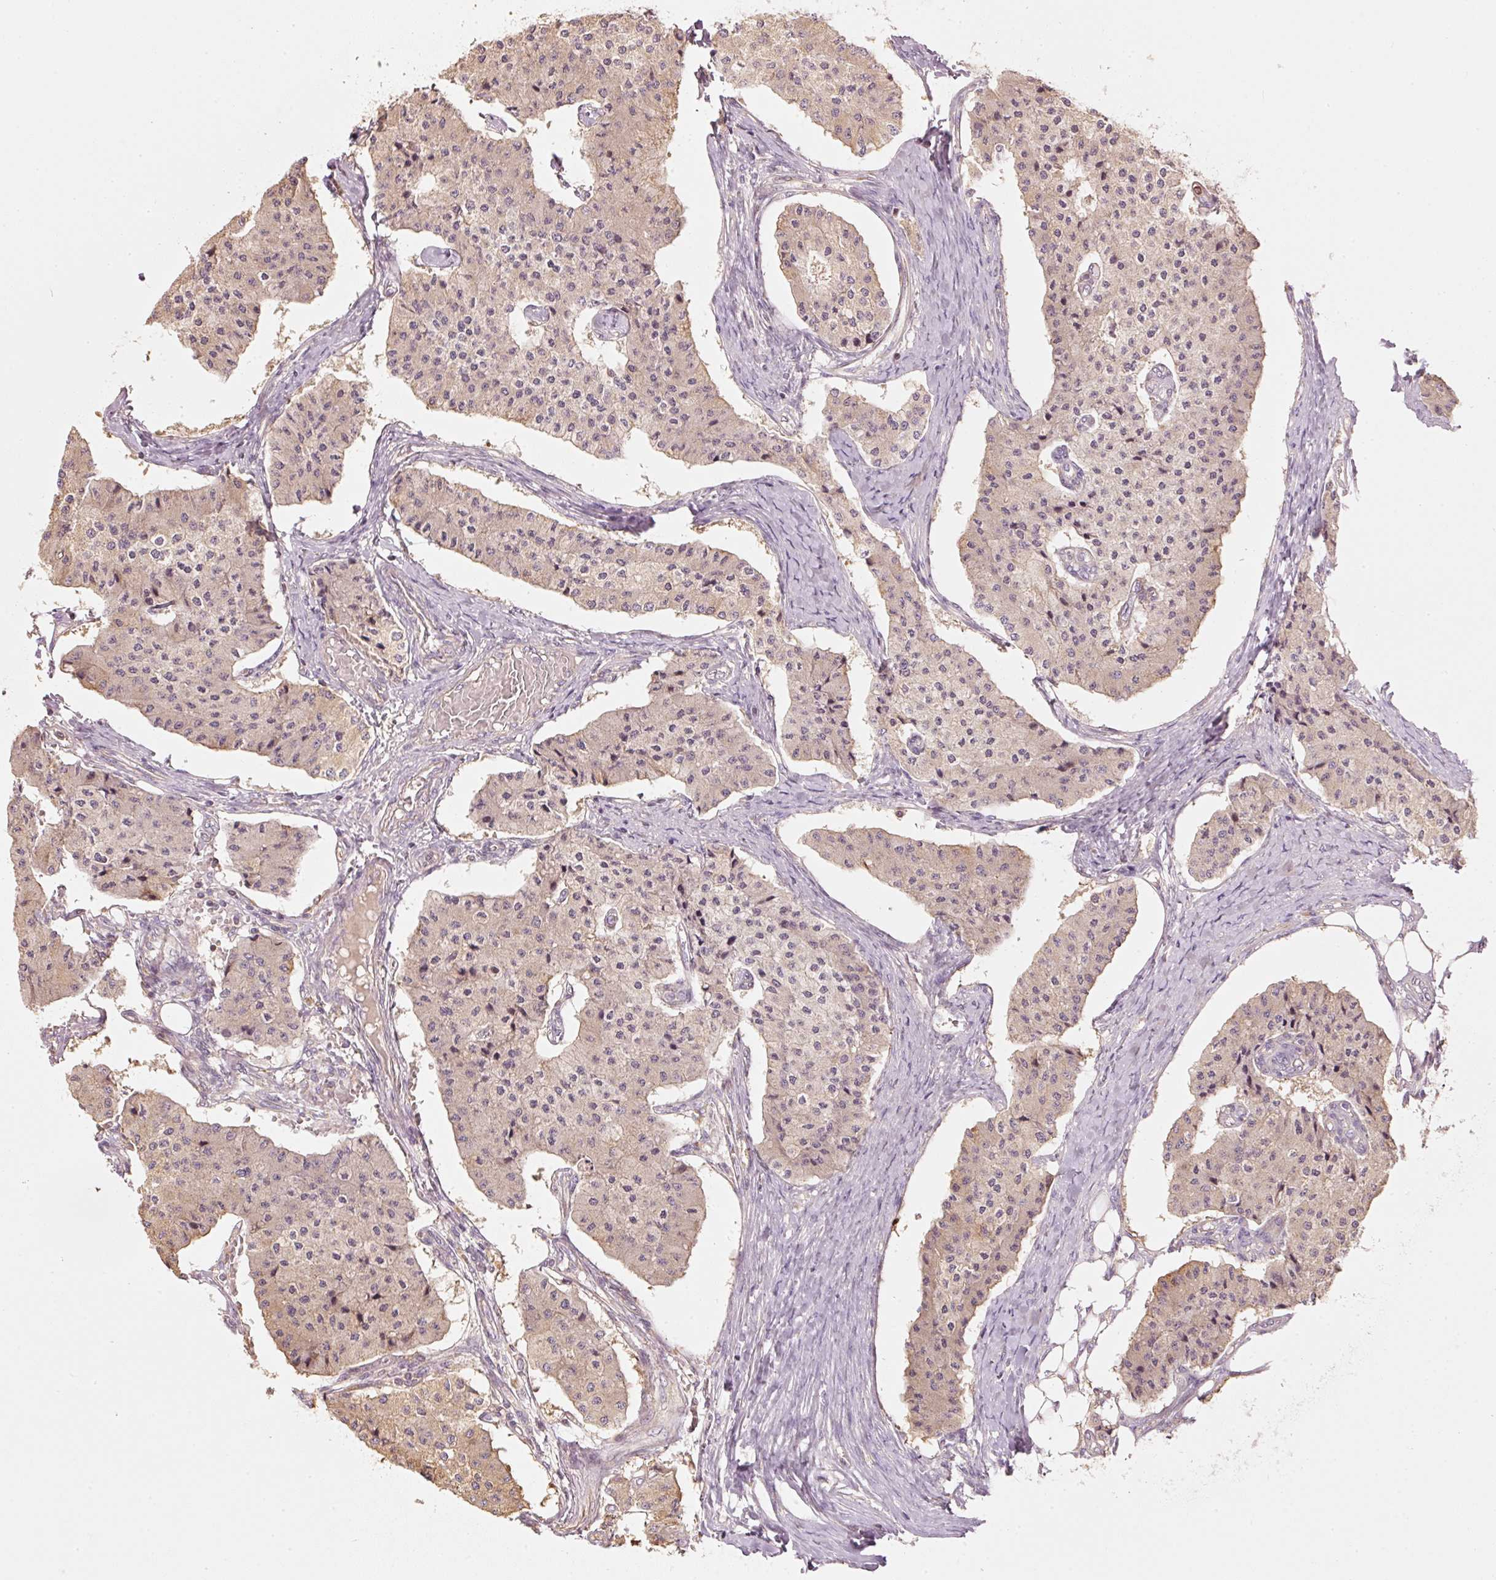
{"staining": {"intensity": "weak", "quantity": "25%-75%", "location": "cytoplasmic/membranous"}, "tissue": "carcinoid", "cell_type": "Tumor cells", "image_type": "cancer", "snomed": [{"axis": "morphology", "description": "Carcinoid, malignant, NOS"}, {"axis": "topography", "description": "Colon"}], "caption": "Human carcinoid stained with a brown dye reveals weak cytoplasmic/membranous positive positivity in about 25%-75% of tumor cells.", "gene": "MAP10", "patient": {"sex": "female", "age": 52}}